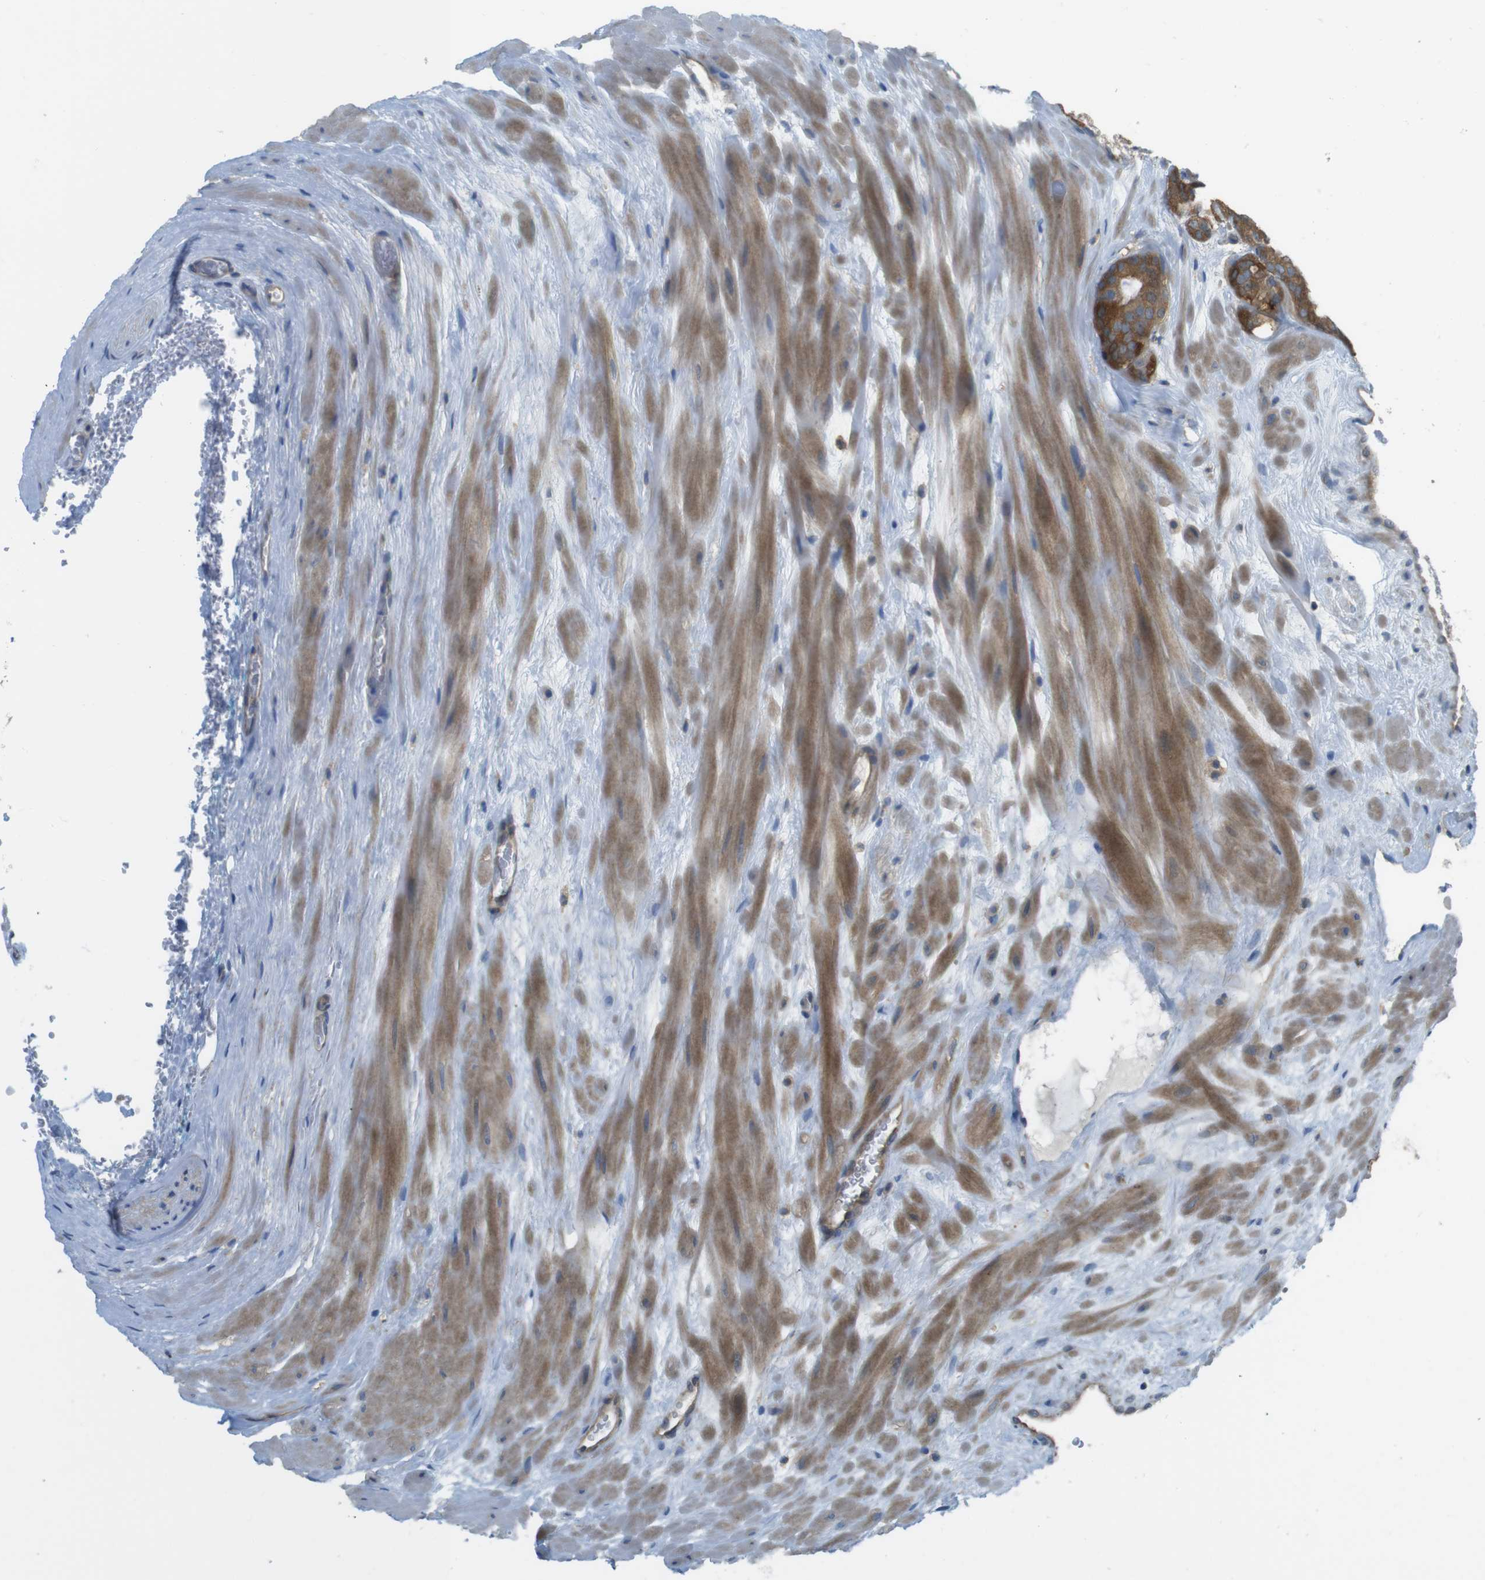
{"staining": {"intensity": "moderate", "quantity": ">75%", "location": "cytoplasmic/membranous"}, "tissue": "prostate cancer", "cell_type": "Tumor cells", "image_type": "cancer", "snomed": [{"axis": "morphology", "description": "Adenocarcinoma, High grade"}, {"axis": "topography", "description": "Prostate"}], "caption": "A brown stain highlights moderate cytoplasmic/membranous expression of a protein in prostate cancer (adenocarcinoma (high-grade)) tumor cells. (Brightfield microscopy of DAB IHC at high magnification).", "gene": "MTHFD1", "patient": {"sex": "male", "age": 60}}